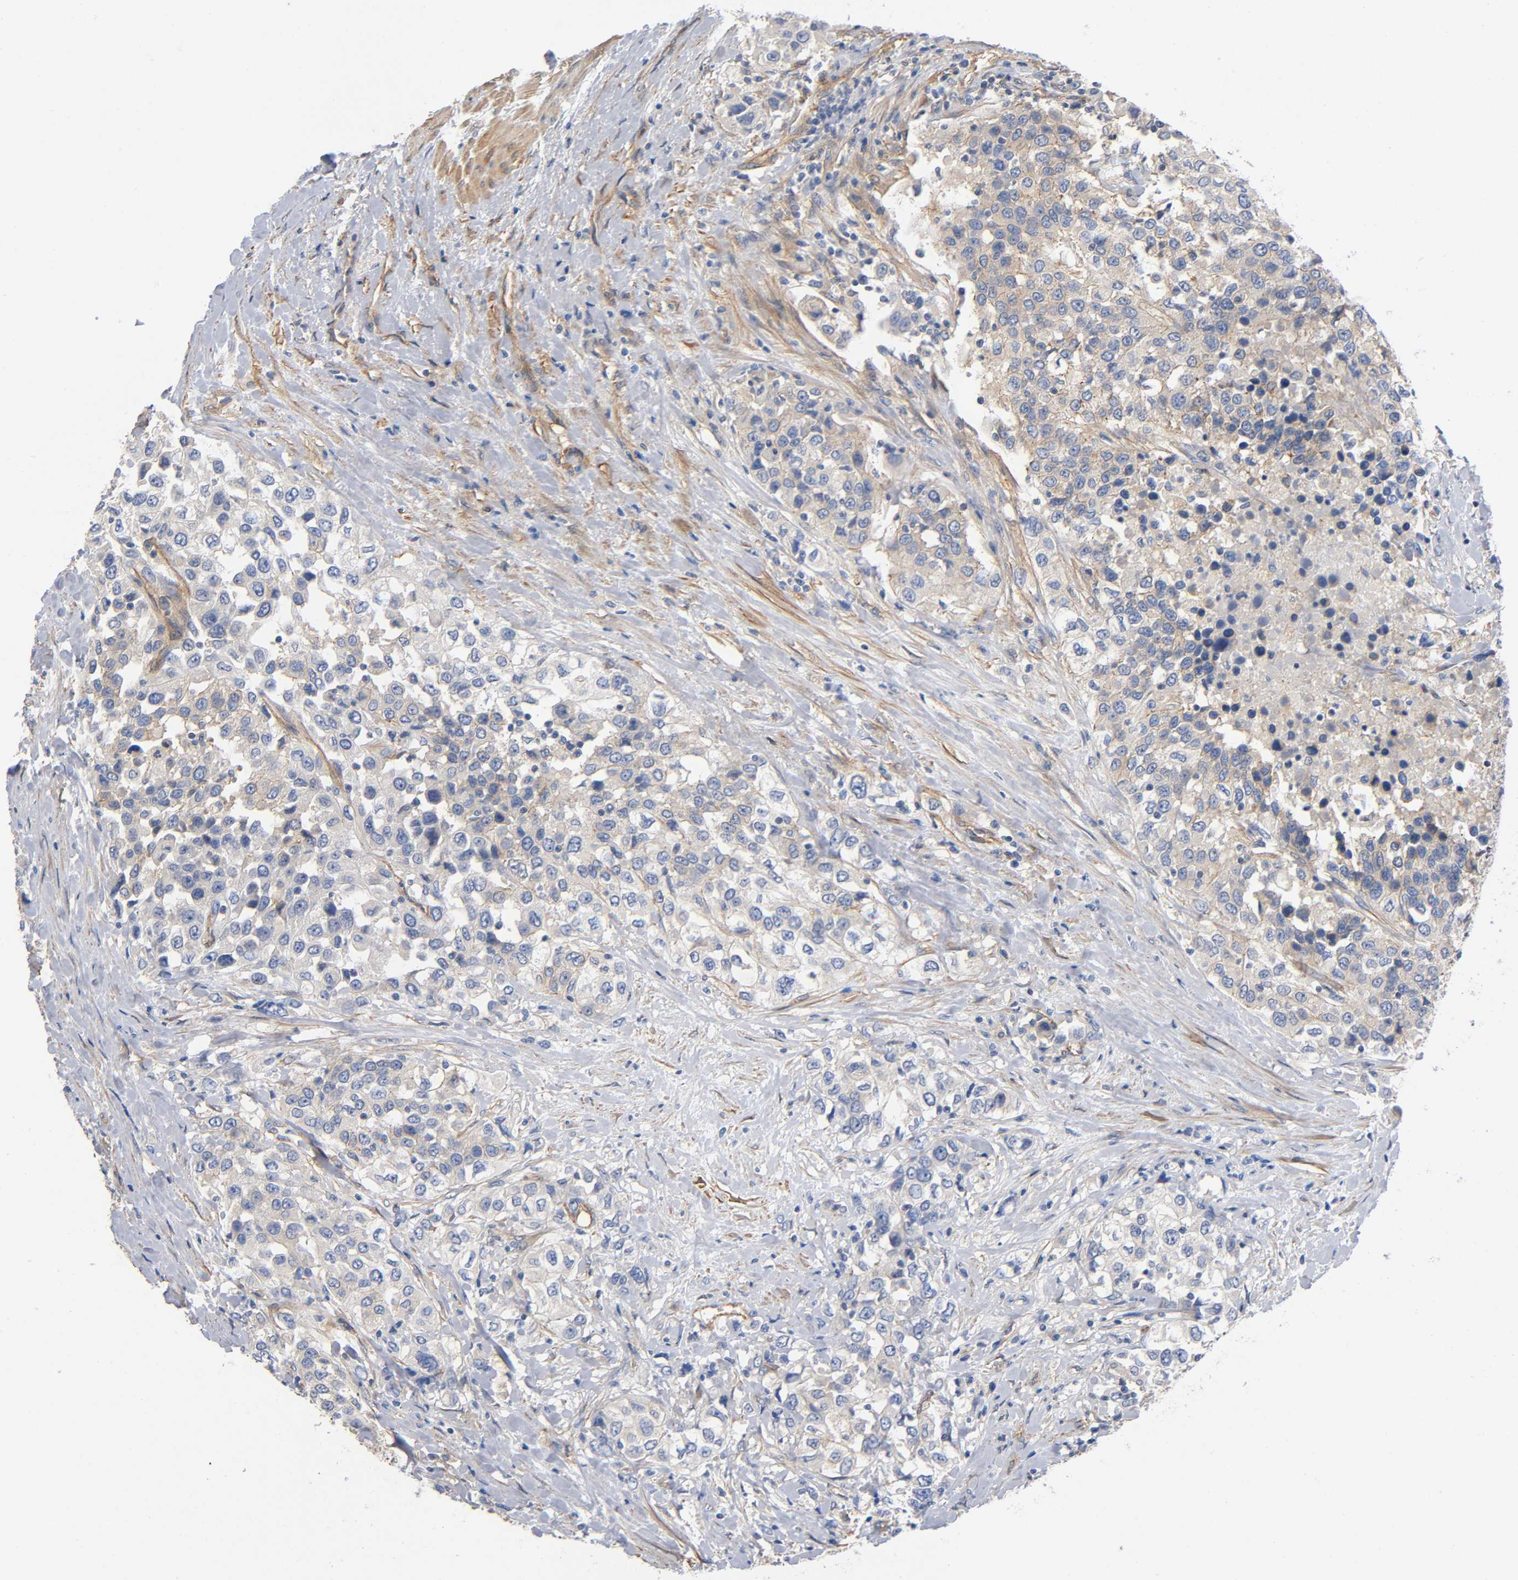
{"staining": {"intensity": "weak", "quantity": "<25%", "location": "cytoplasmic/membranous"}, "tissue": "urothelial cancer", "cell_type": "Tumor cells", "image_type": "cancer", "snomed": [{"axis": "morphology", "description": "Urothelial carcinoma, High grade"}, {"axis": "topography", "description": "Urinary bladder"}], "caption": "Human high-grade urothelial carcinoma stained for a protein using immunohistochemistry exhibits no staining in tumor cells.", "gene": "MARS1", "patient": {"sex": "female", "age": 80}}